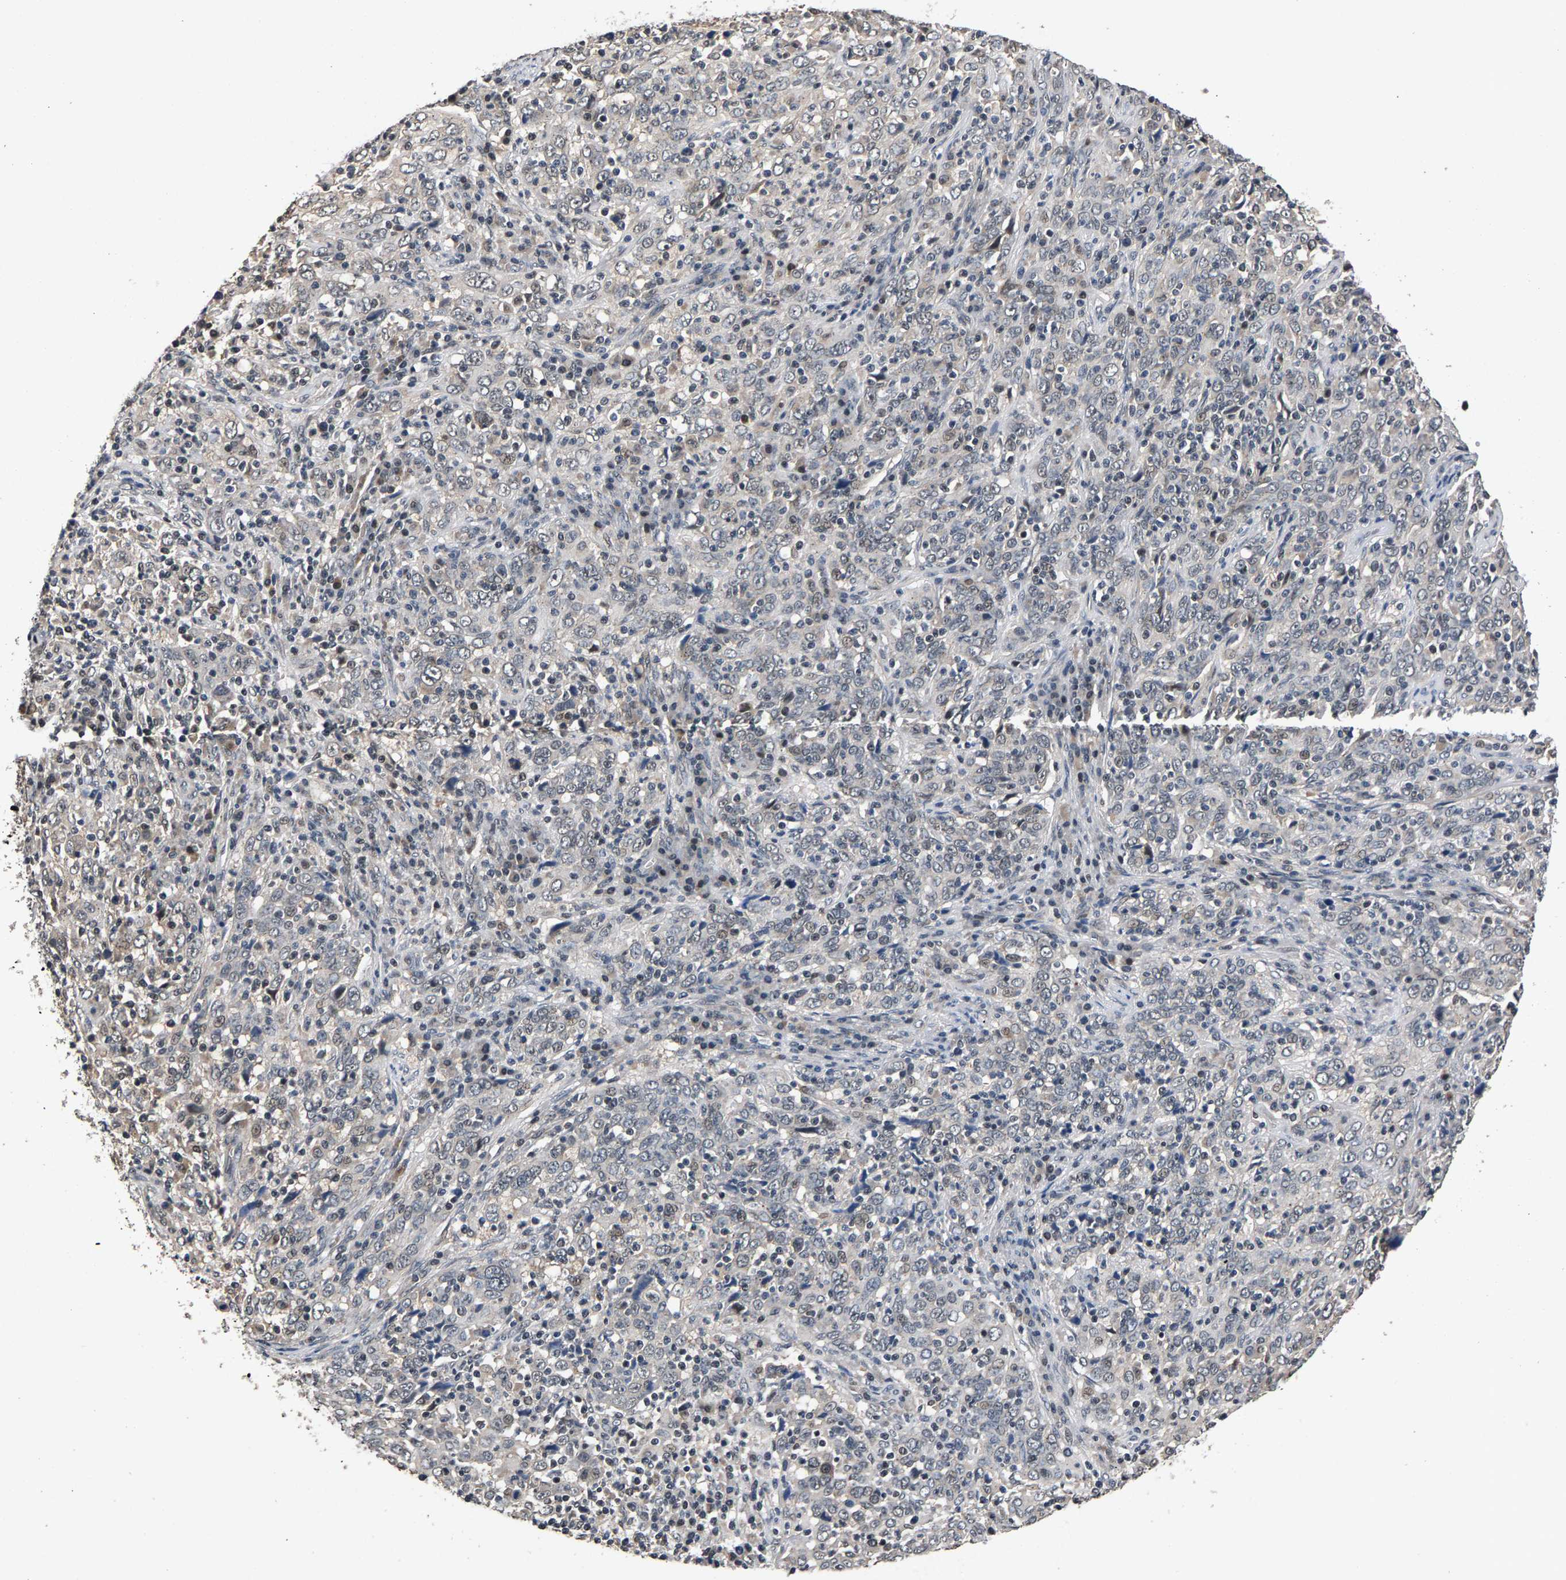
{"staining": {"intensity": "negative", "quantity": "none", "location": "none"}, "tissue": "cervical cancer", "cell_type": "Tumor cells", "image_type": "cancer", "snomed": [{"axis": "morphology", "description": "Squamous cell carcinoma, NOS"}, {"axis": "topography", "description": "Cervix"}], "caption": "A micrograph of cervical cancer stained for a protein exhibits no brown staining in tumor cells.", "gene": "RBM33", "patient": {"sex": "female", "age": 46}}